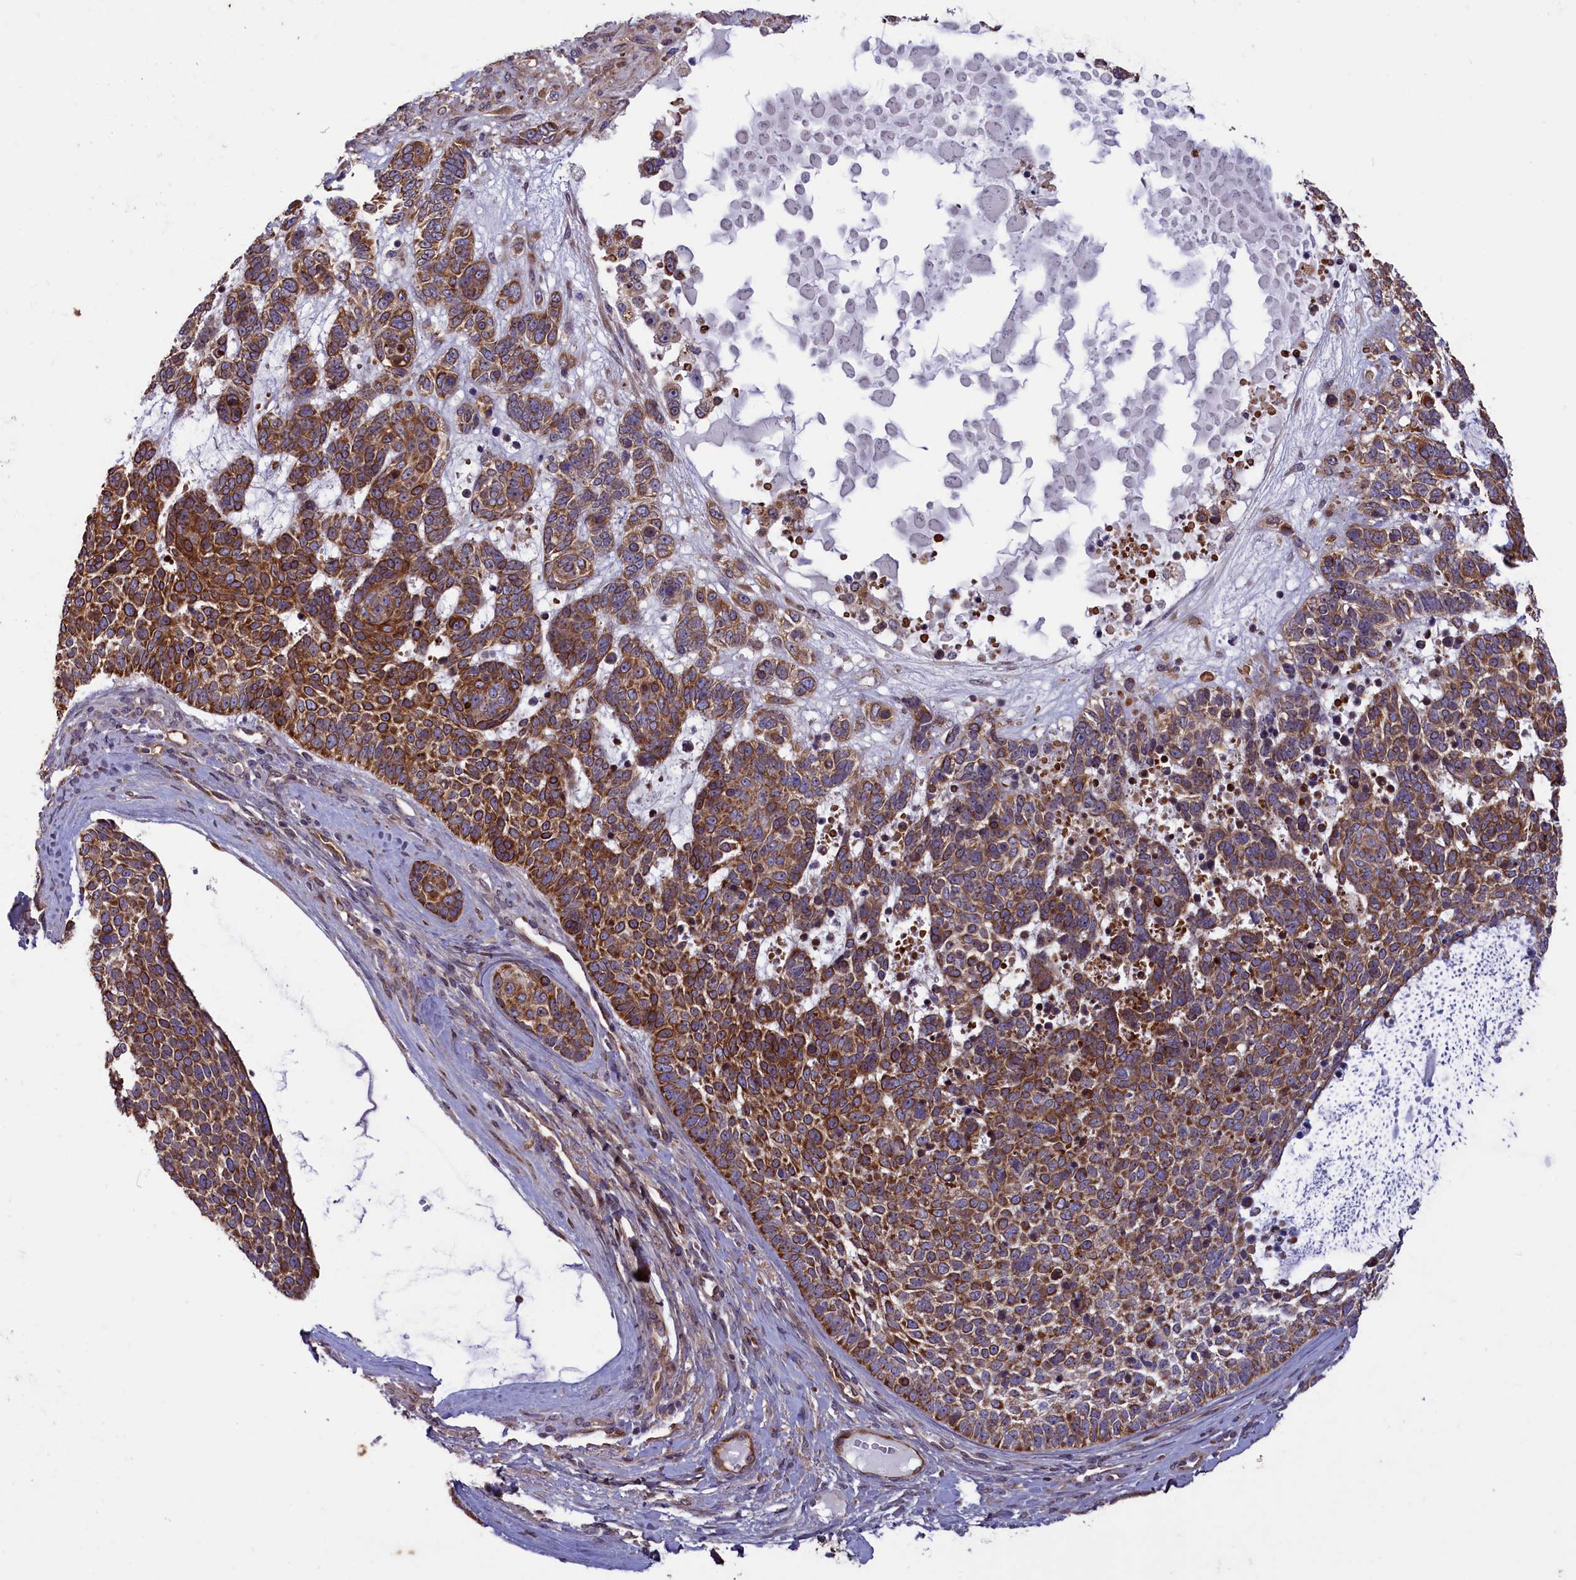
{"staining": {"intensity": "strong", "quantity": ">75%", "location": "cytoplasmic/membranous"}, "tissue": "skin cancer", "cell_type": "Tumor cells", "image_type": "cancer", "snomed": [{"axis": "morphology", "description": "Basal cell carcinoma"}, {"axis": "topography", "description": "Skin"}], "caption": "Immunohistochemical staining of skin cancer exhibits high levels of strong cytoplasmic/membranous expression in approximately >75% of tumor cells. The staining was performed using DAB (3,3'-diaminobenzidine) to visualize the protein expression in brown, while the nuclei were stained in blue with hematoxylin (Magnification: 20x).", "gene": "ACAD8", "patient": {"sex": "female", "age": 81}}